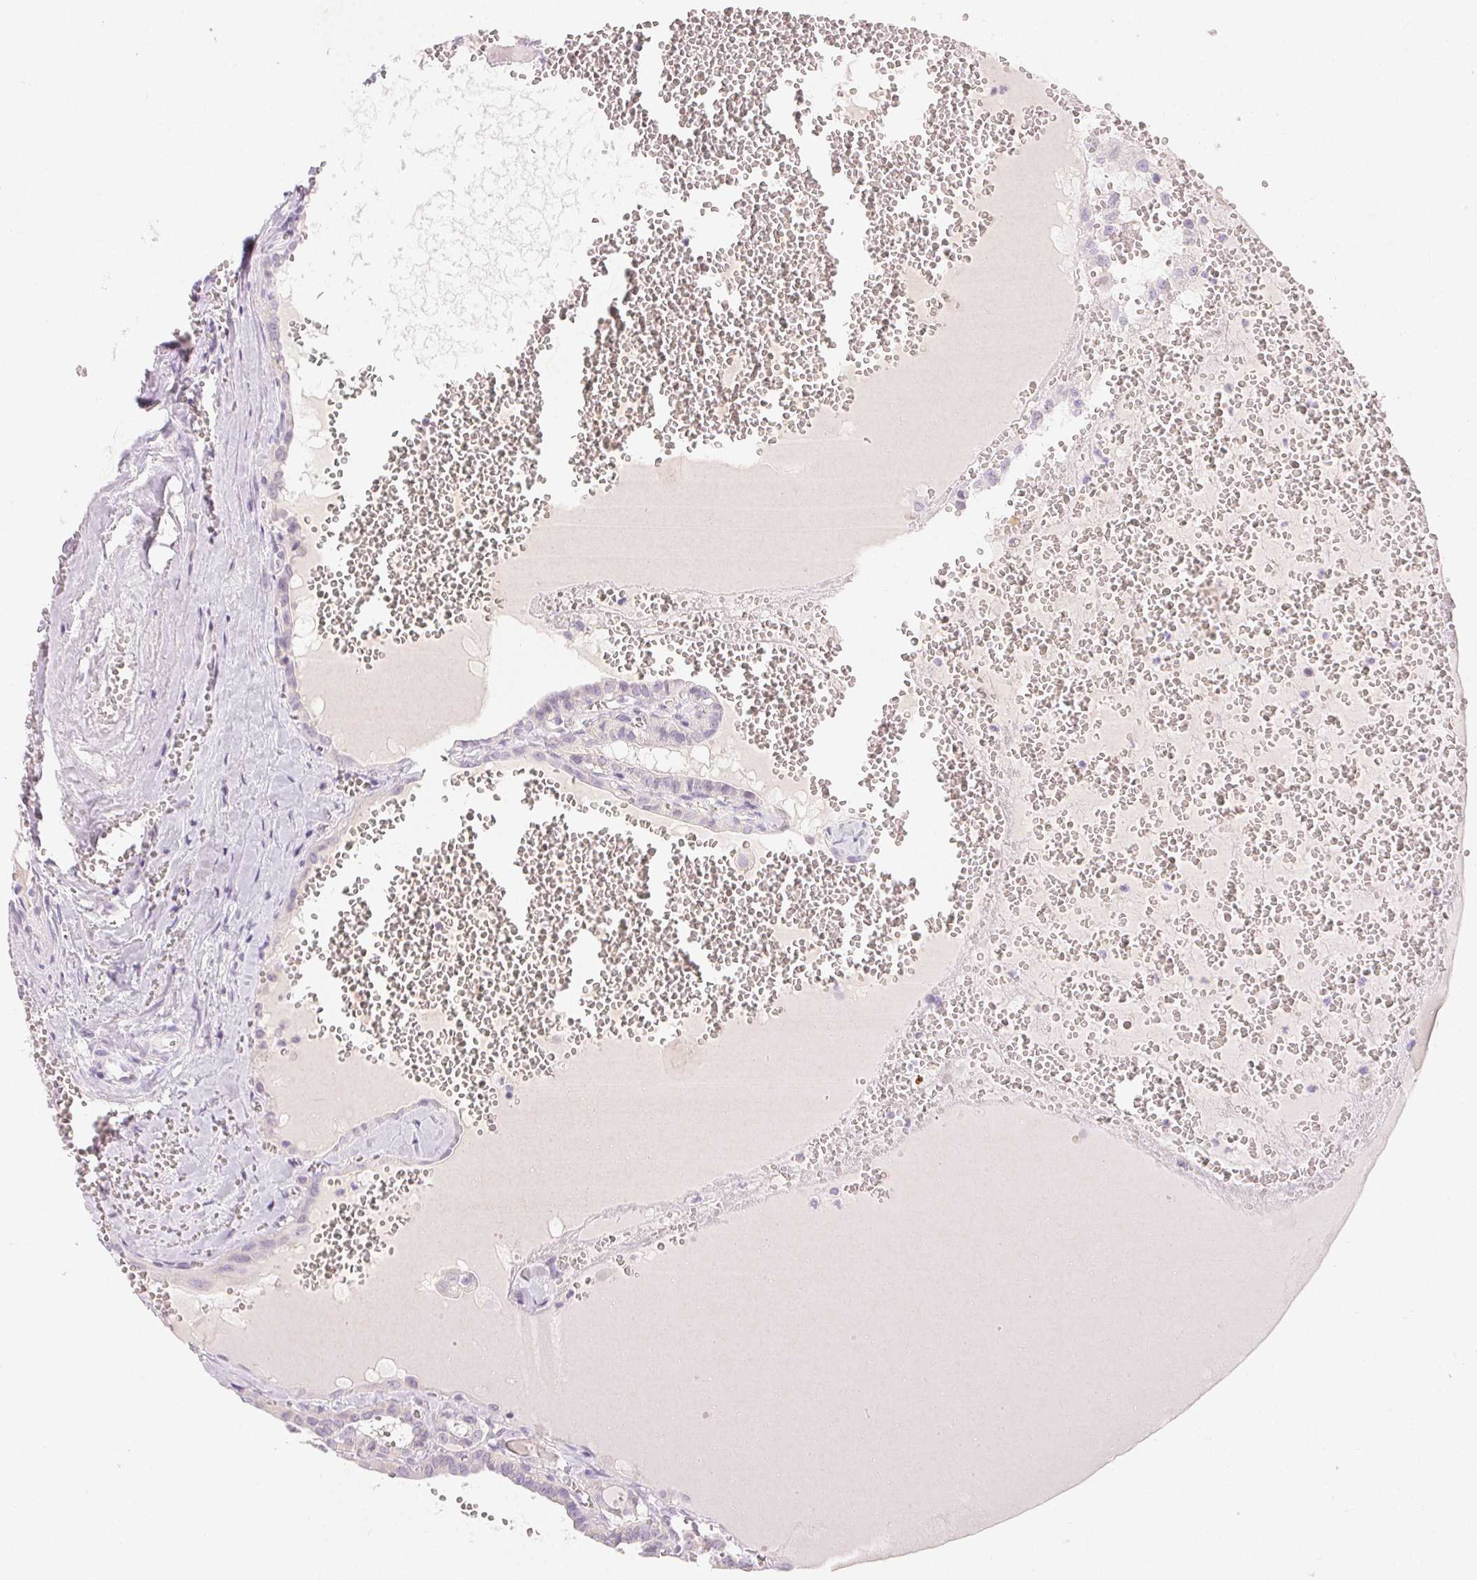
{"staining": {"intensity": "negative", "quantity": "none", "location": "none"}, "tissue": "thyroid cancer", "cell_type": "Tumor cells", "image_type": "cancer", "snomed": [{"axis": "morphology", "description": "Papillary adenocarcinoma, NOS"}, {"axis": "topography", "description": "Thyroid gland"}], "caption": "Papillary adenocarcinoma (thyroid) was stained to show a protein in brown. There is no significant staining in tumor cells.", "gene": "MIOX", "patient": {"sex": "female", "age": 21}}